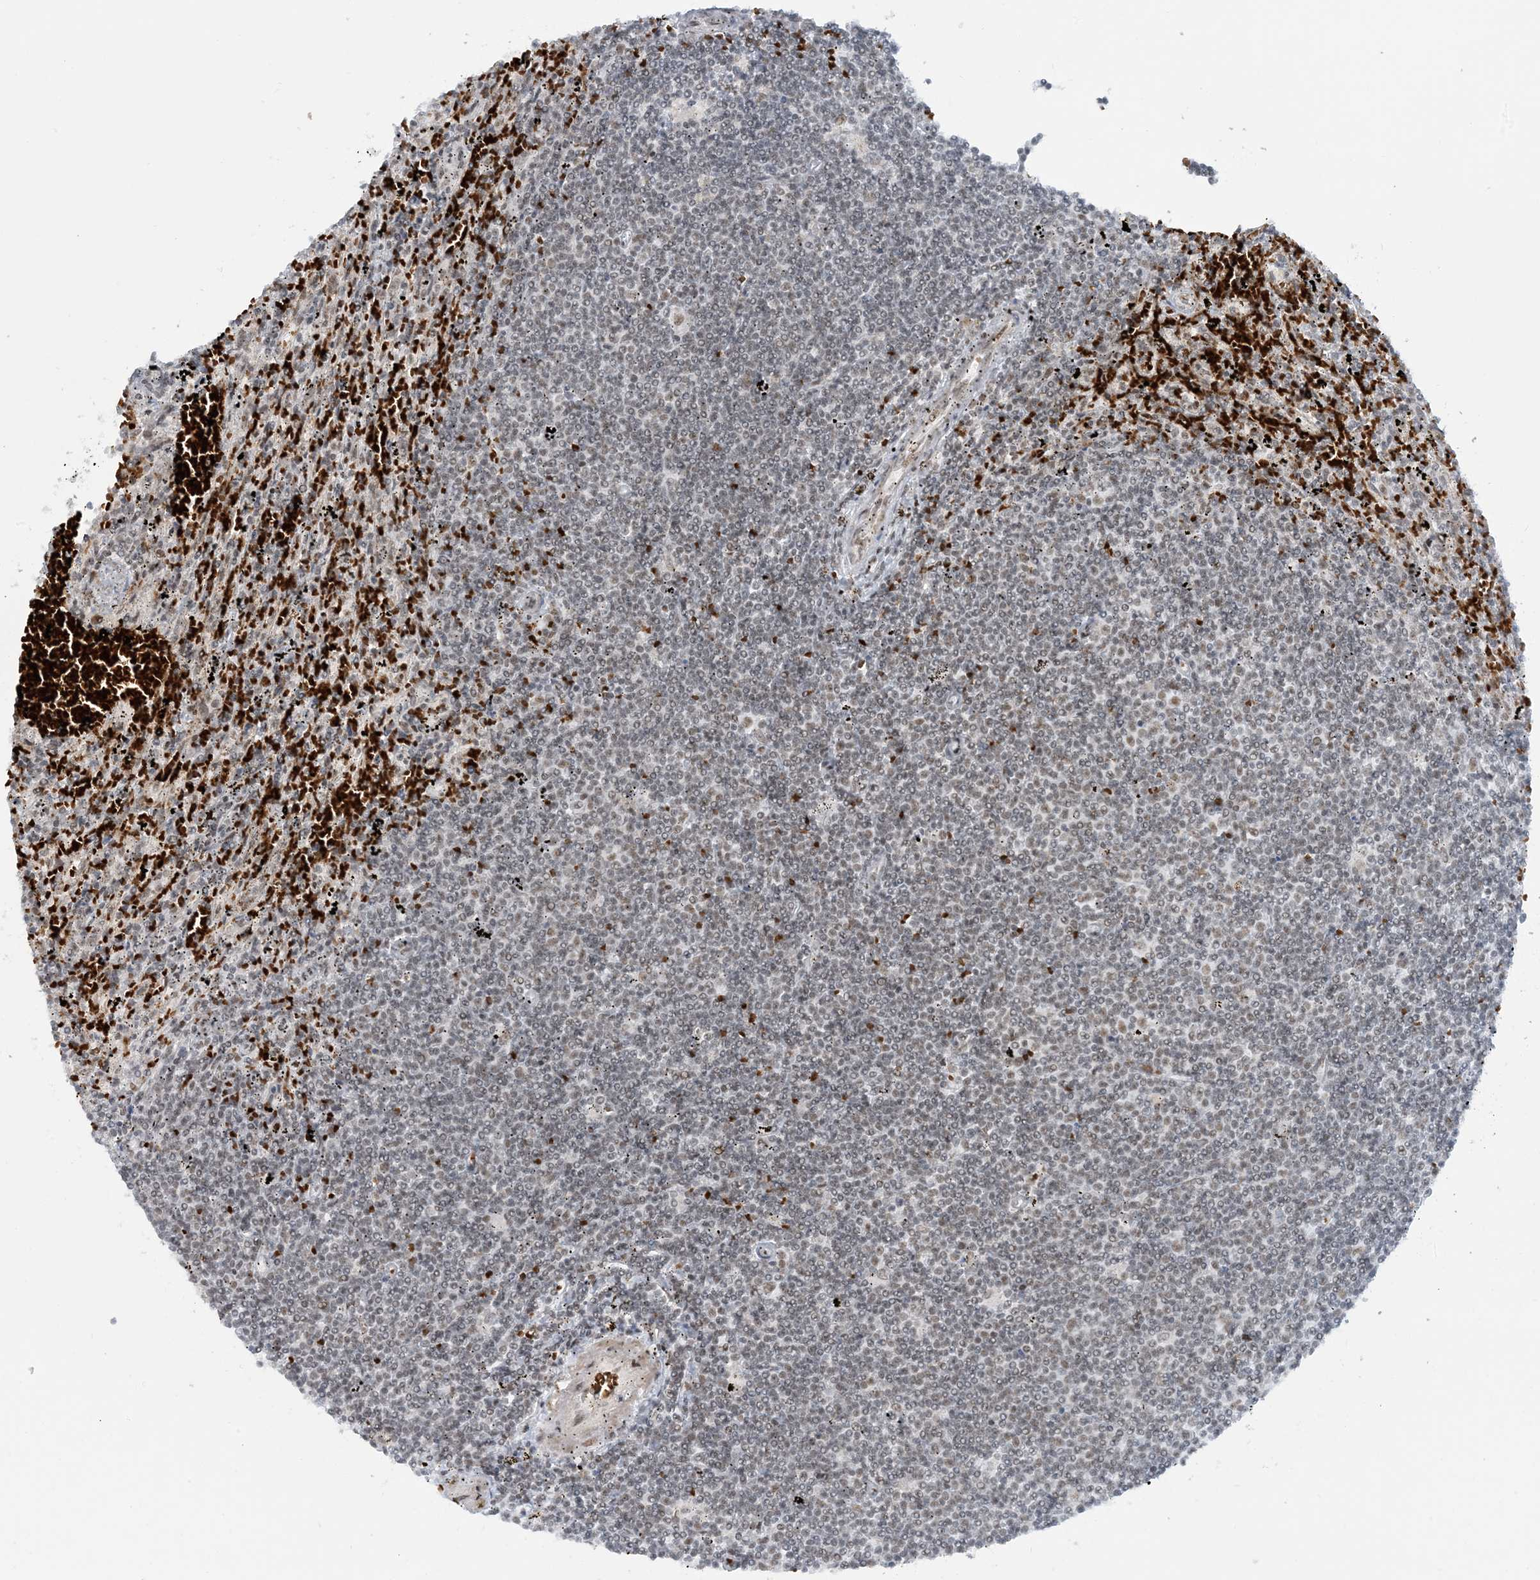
{"staining": {"intensity": "weak", "quantity": "25%-75%", "location": "nuclear"}, "tissue": "lymphoma", "cell_type": "Tumor cells", "image_type": "cancer", "snomed": [{"axis": "morphology", "description": "Malignant lymphoma, non-Hodgkin's type, Low grade"}, {"axis": "topography", "description": "Spleen"}], "caption": "Lymphoma stained for a protein shows weak nuclear positivity in tumor cells. (brown staining indicates protein expression, while blue staining denotes nuclei).", "gene": "ECT2L", "patient": {"sex": "male", "age": 76}}